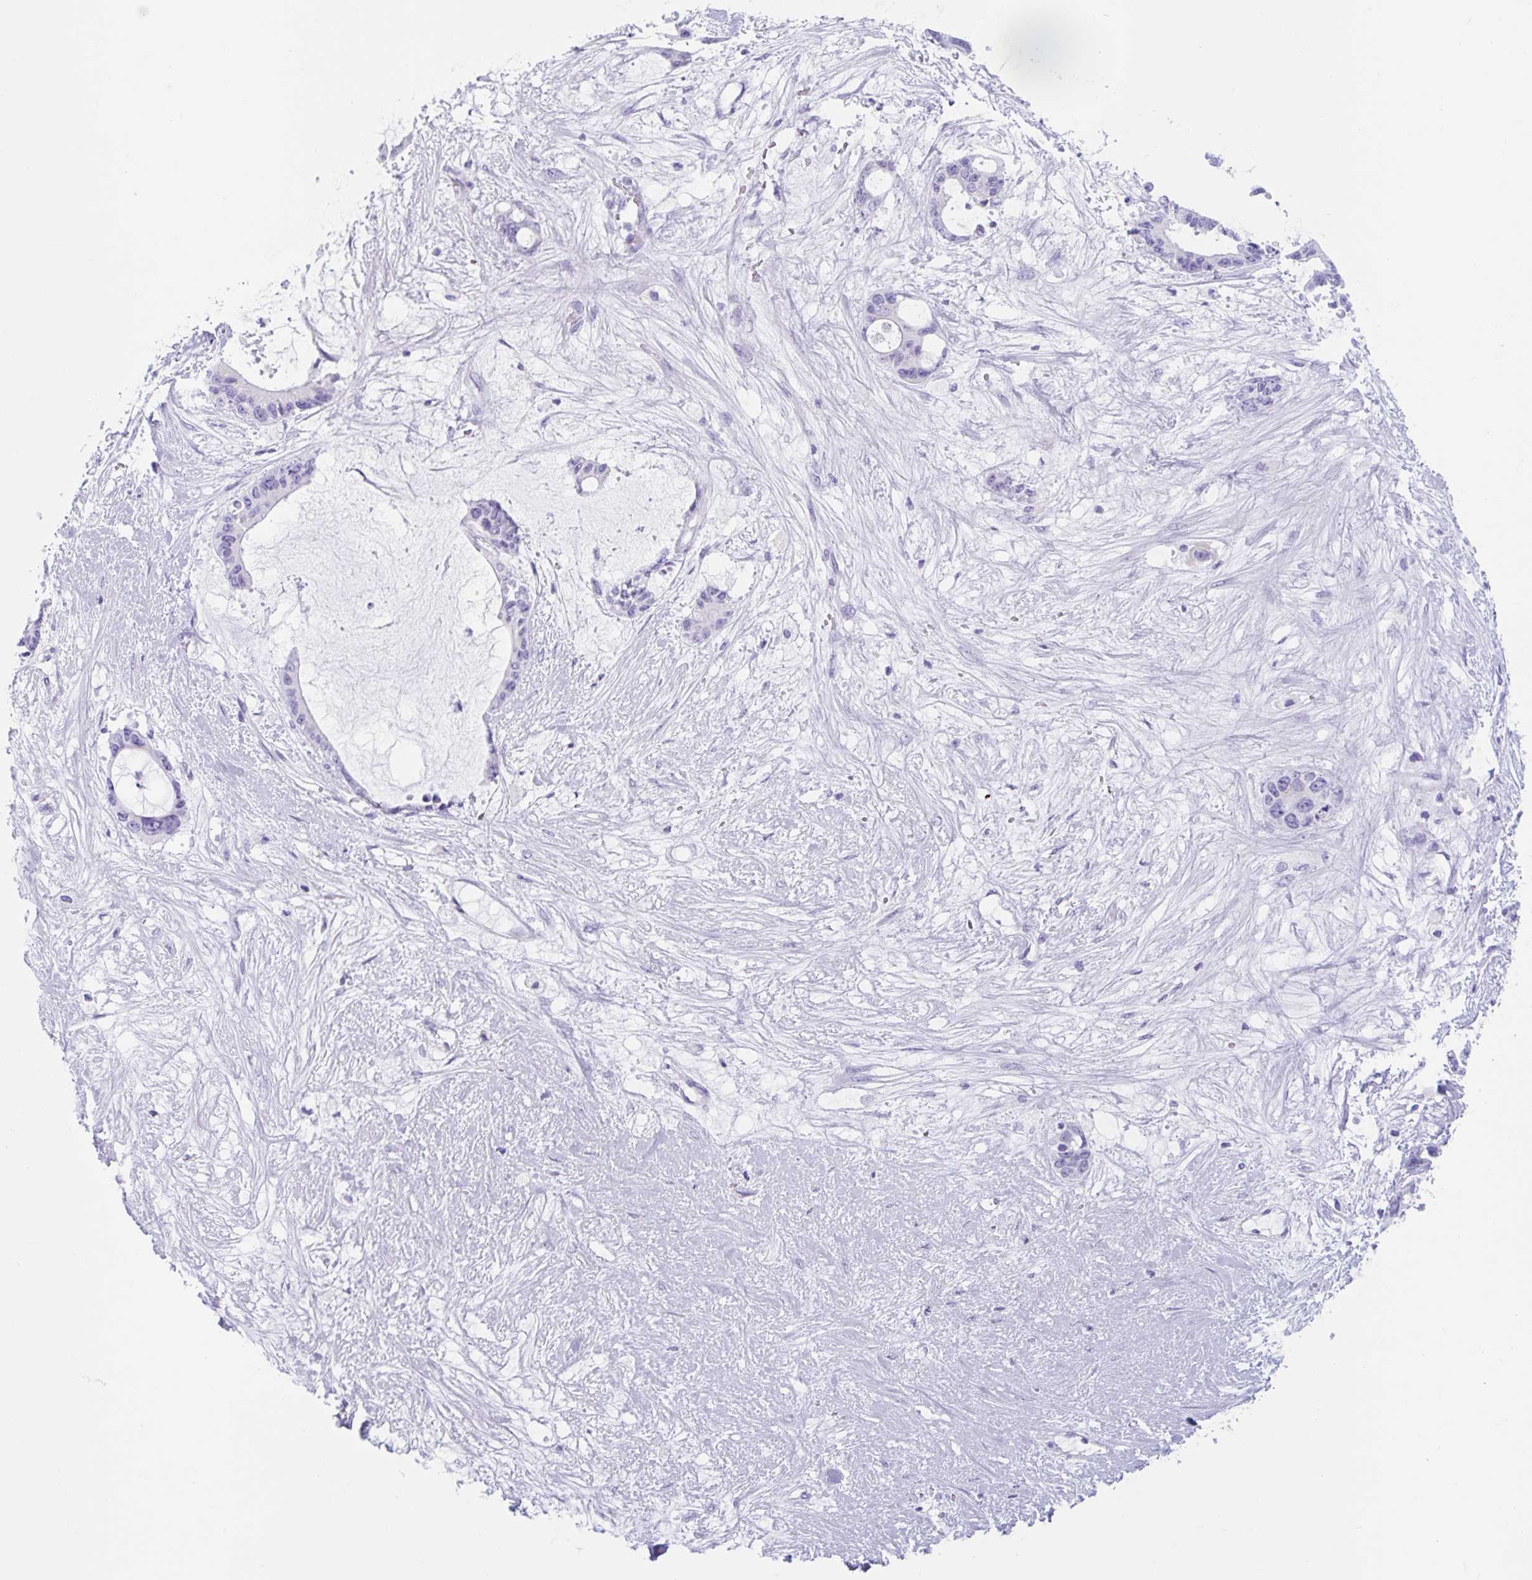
{"staining": {"intensity": "negative", "quantity": "none", "location": "none"}, "tissue": "liver cancer", "cell_type": "Tumor cells", "image_type": "cancer", "snomed": [{"axis": "morphology", "description": "Normal tissue, NOS"}, {"axis": "morphology", "description": "Cholangiocarcinoma"}, {"axis": "topography", "description": "Liver"}, {"axis": "topography", "description": "Peripheral nerve tissue"}], "caption": "Immunohistochemistry (IHC) image of human liver cancer stained for a protein (brown), which exhibits no staining in tumor cells. (Brightfield microscopy of DAB (3,3'-diaminobenzidine) immunohistochemistry (IHC) at high magnification).", "gene": "CPTP", "patient": {"sex": "female", "age": 73}}